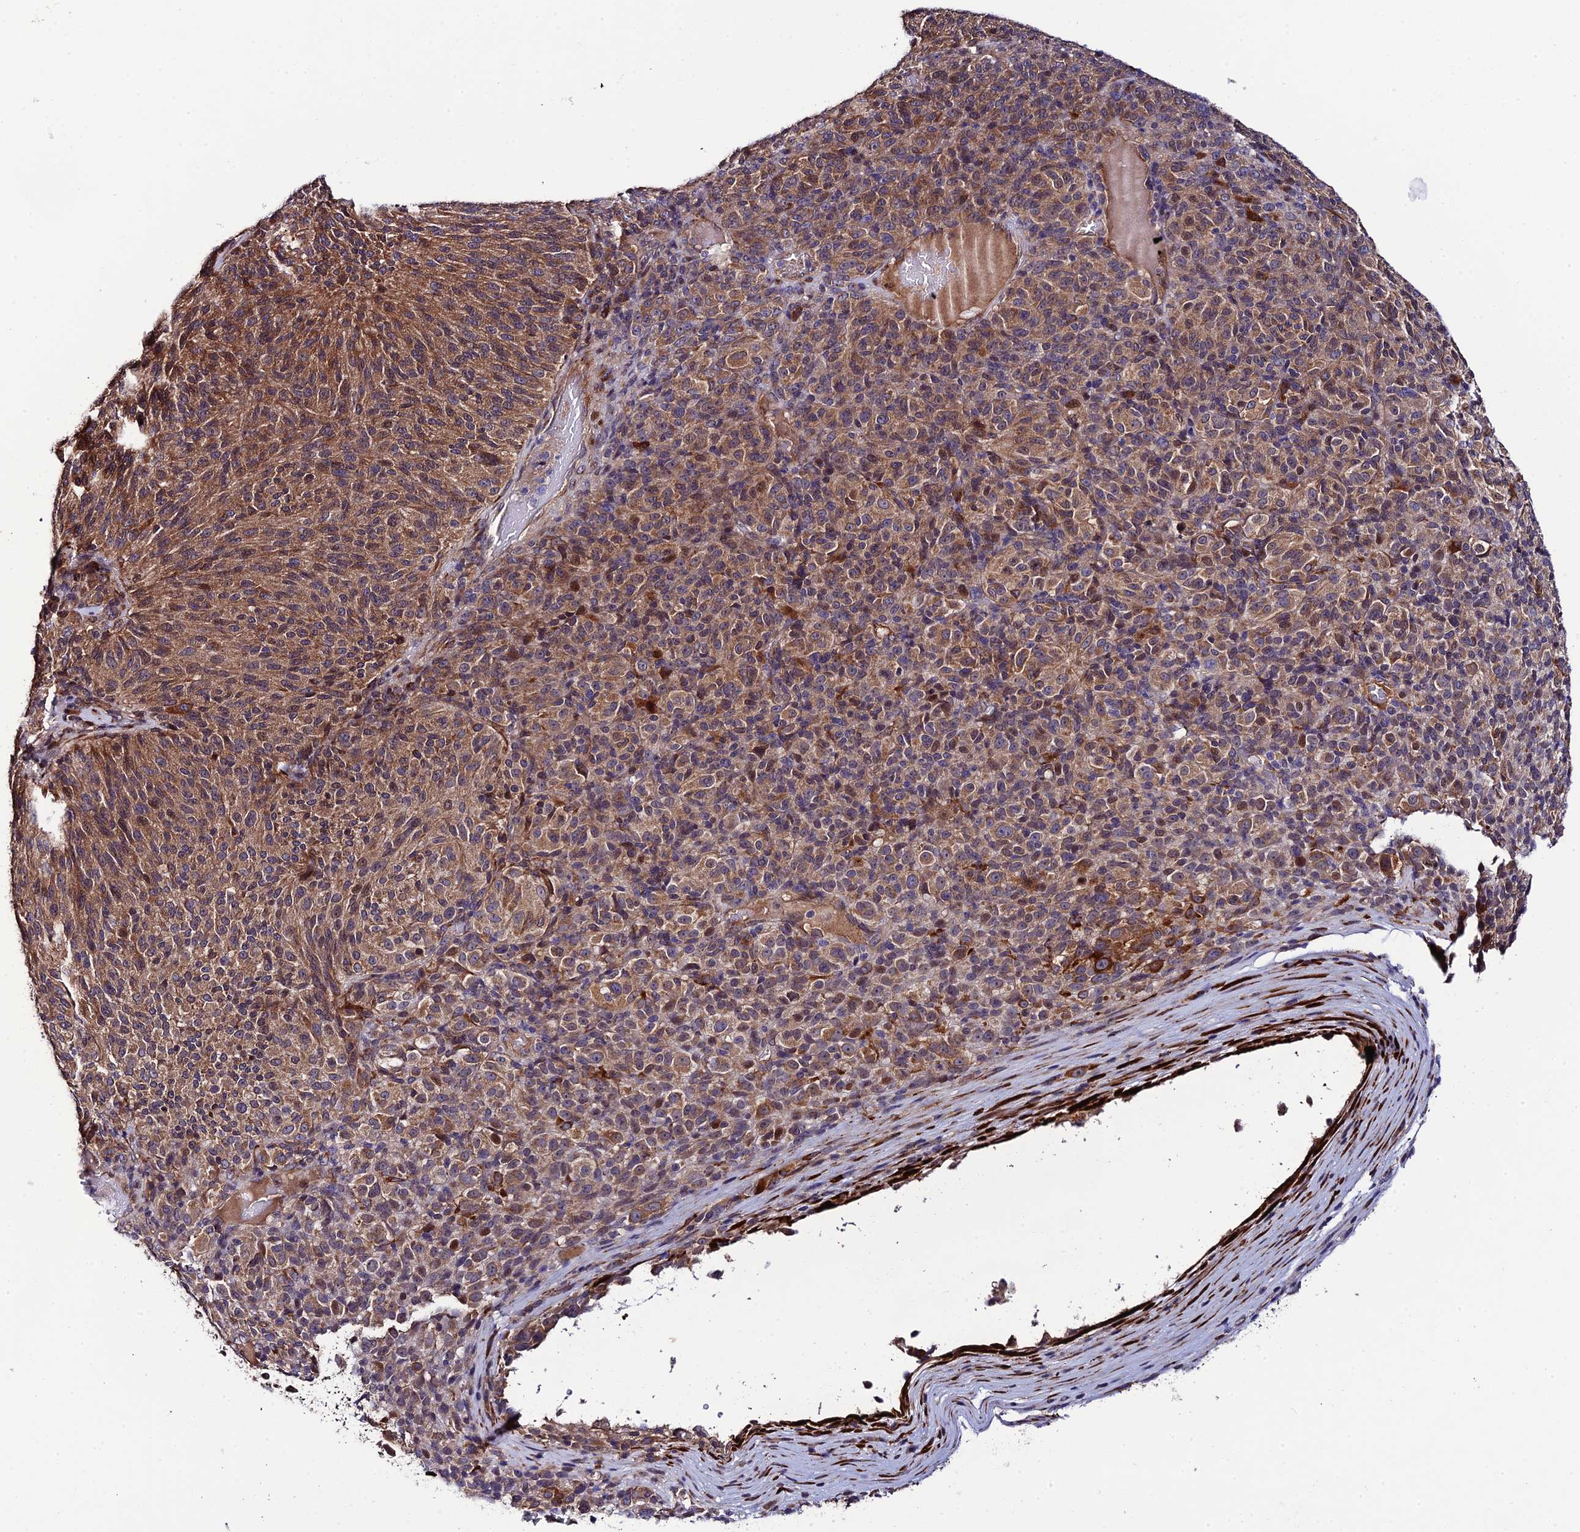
{"staining": {"intensity": "moderate", "quantity": "25%-75%", "location": "cytoplasmic/membranous"}, "tissue": "melanoma", "cell_type": "Tumor cells", "image_type": "cancer", "snomed": [{"axis": "morphology", "description": "Malignant melanoma, Metastatic site"}, {"axis": "topography", "description": "Brain"}], "caption": "Moderate cytoplasmic/membranous protein staining is seen in about 25%-75% of tumor cells in melanoma. Nuclei are stained in blue.", "gene": "P3H3", "patient": {"sex": "female", "age": 56}}